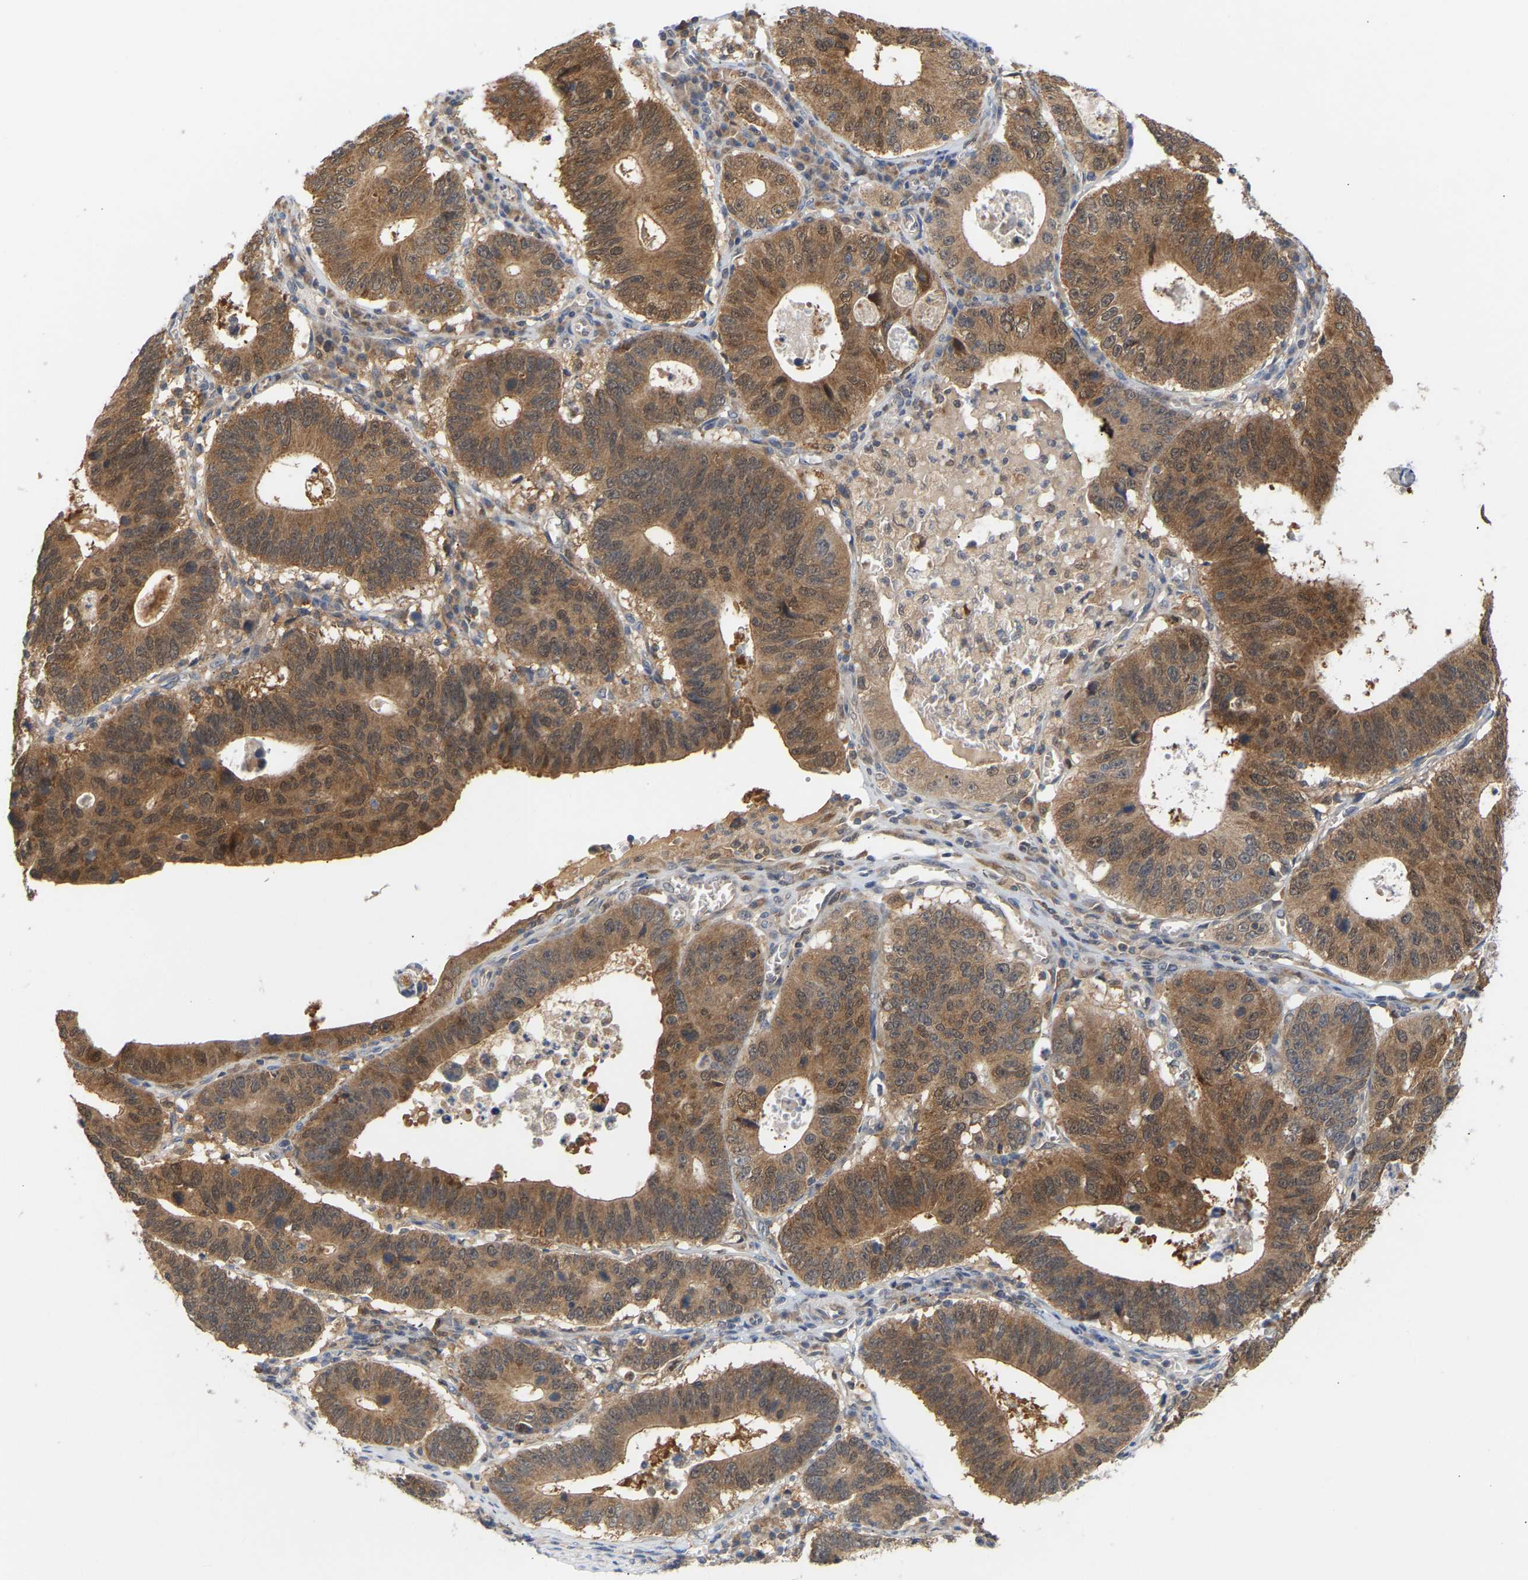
{"staining": {"intensity": "moderate", "quantity": ">75%", "location": "cytoplasmic/membranous,nuclear"}, "tissue": "stomach cancer", "cell_type": "Tumor cells", "image_type": "cancer", "snomed": [{"axis": "morphology", "description": "Adenocarcinoma, NOS"}, {"axis": "topography", "description": "Stomach"}], "caption": "The image displays immunohistochemical staining of stomach cancer (adenocarcinoma). There is moderate cytoplasmic/membranous and nuclear staining is identified in approximately >75% of tumor cells. (Stains: DAB in brown, nuclei in blue, Microscopy: brightfield microscopy at high magnification).", "gene": "TPMT", "patient": {"sex": "male", "age": 59}}